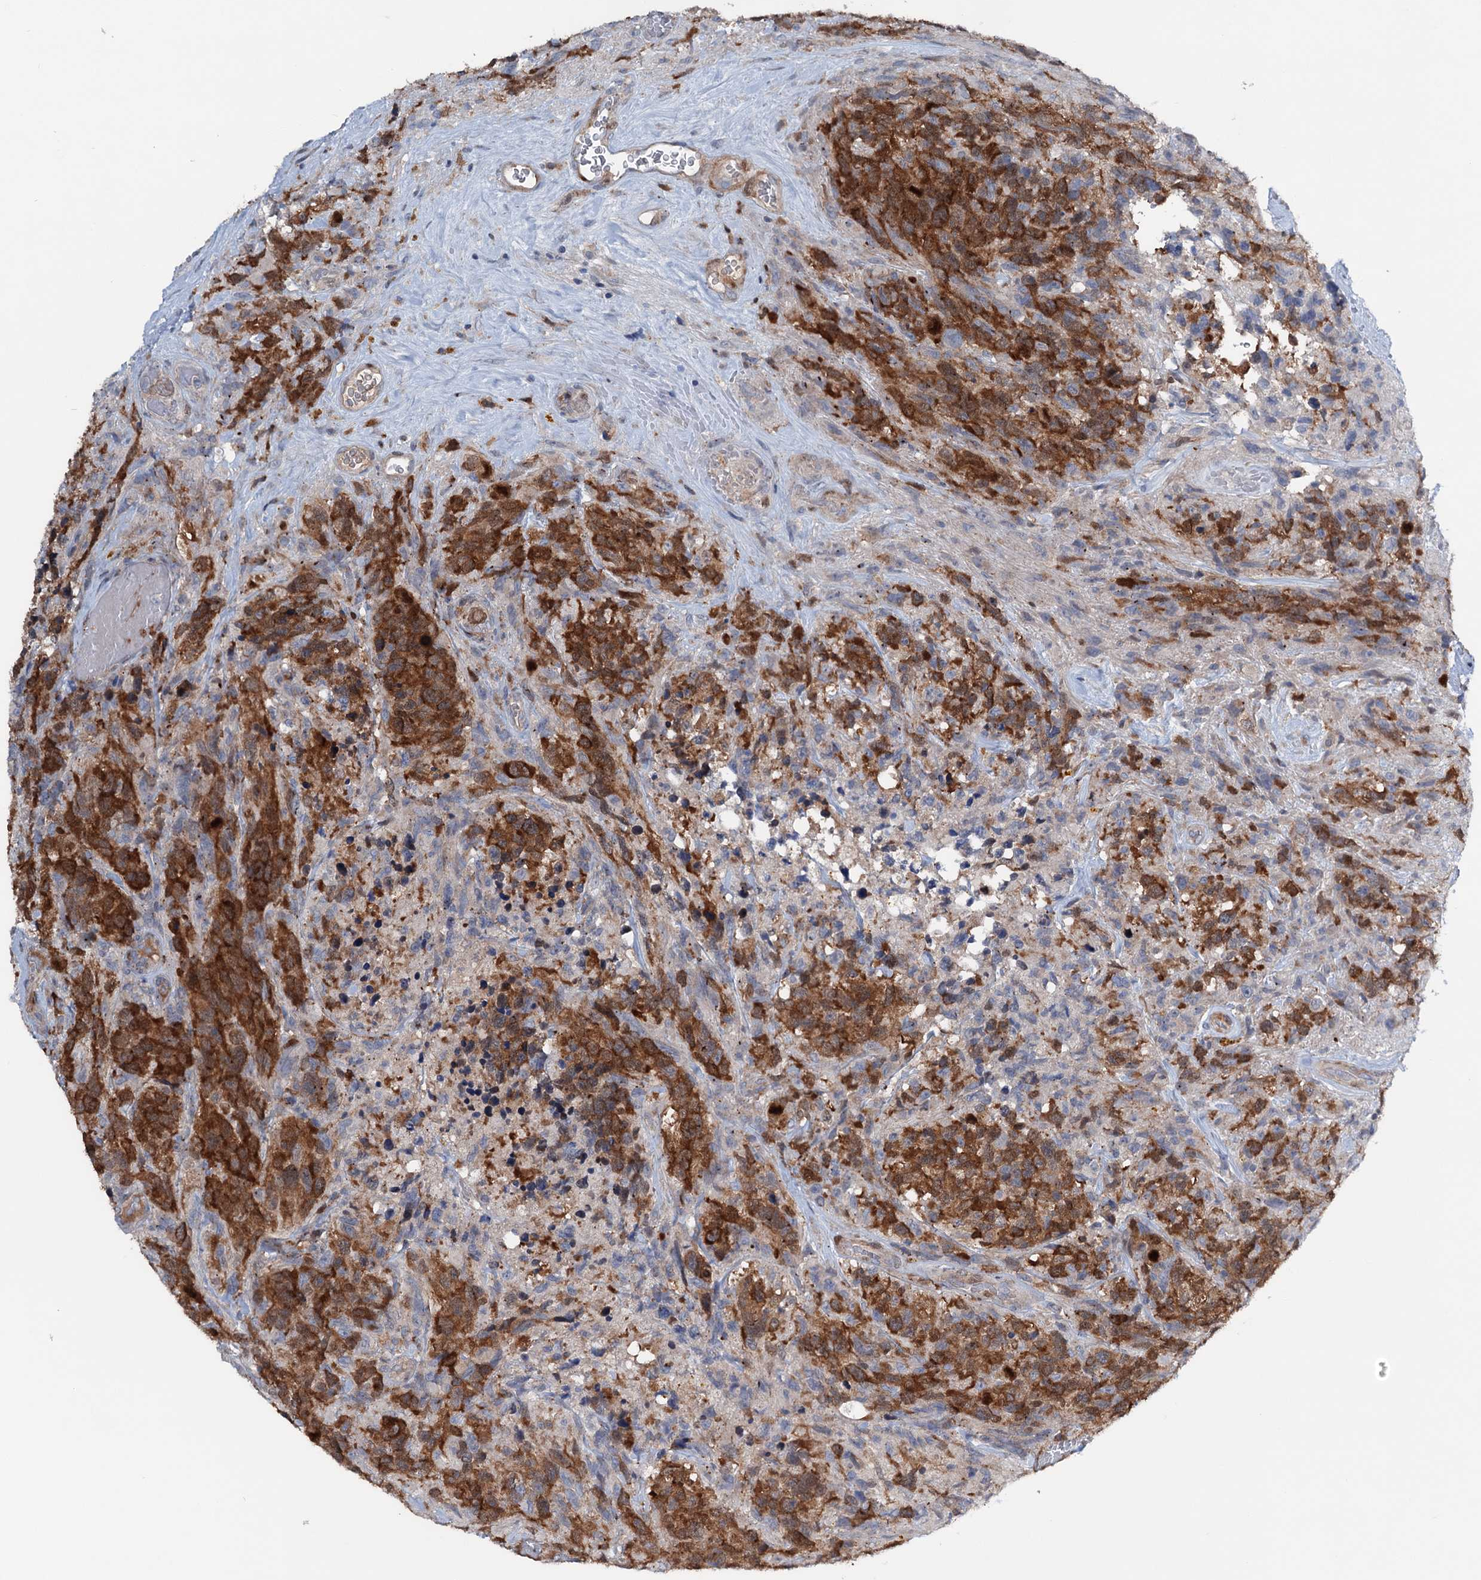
{"staining": {"intensity": "strong", "quantity": ">75%", "location": "cytoplasmic/membranous"}, "tissue": "glioma", "cell_type": "Tumor cells", "image_type": "cancer", "snomed": [{"axis": "morphology", "description": "Glioma, malignant, High grade"}, {"axis": "topography", "description": "Brain"}], "caption": "Malignant glioma (high-grade) was stained to show a protein in brown. There is high levels of strong cytoplasmic/membranous expression in about >75% of tumor cells.", "gene": "NCAPD2", "patient": {"sex": "male", "age": 69}}